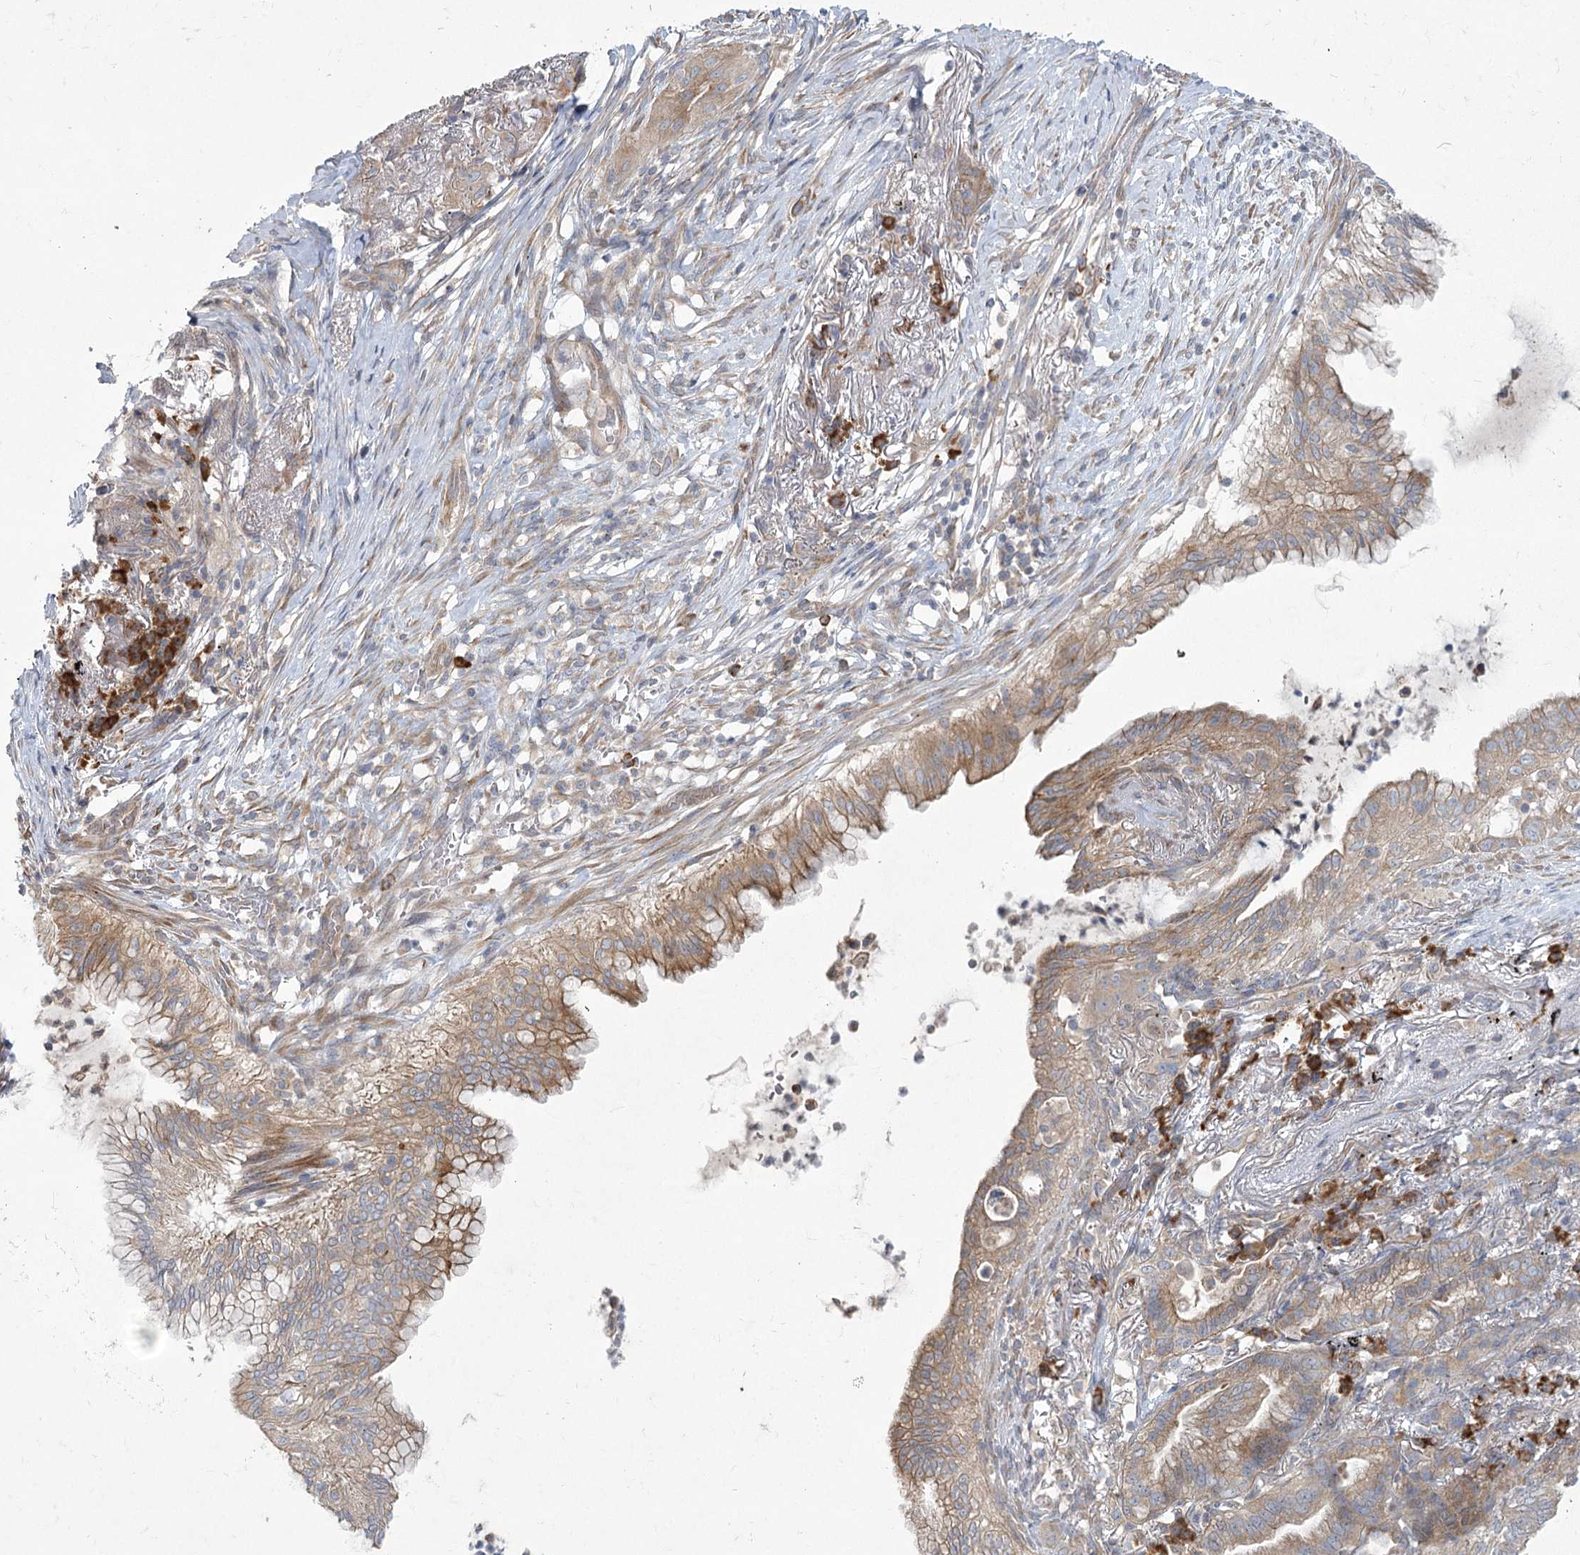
{"staining": {"intensity": "weak", "quantity": ">75%", "location": "cytoplasmic/membranous"}, "tissue": "lung cancer", "cell_type": "Tumor cells", "image_type": "cancer", "snomed": [{"axis": "morphology", "description": "Adenocarcinoma, NOS"}, {"axis": "topography", "description": "Lung"}], "caption": "Immunohistochemistry (IHC) (DAB (3,3'-diaminobenzidine)) staining of lung adenocarcinoma demonstrates weak cytoplasmic/membranous protein staining in approximately >75% of tumor cells. The protein is stained brown, and the nuclei are stained in blue (DAB IHC with brightfield microscopy, high magnification).", "gene": "CAMTA1", "patient": {"sex": "female", "age": 70}}